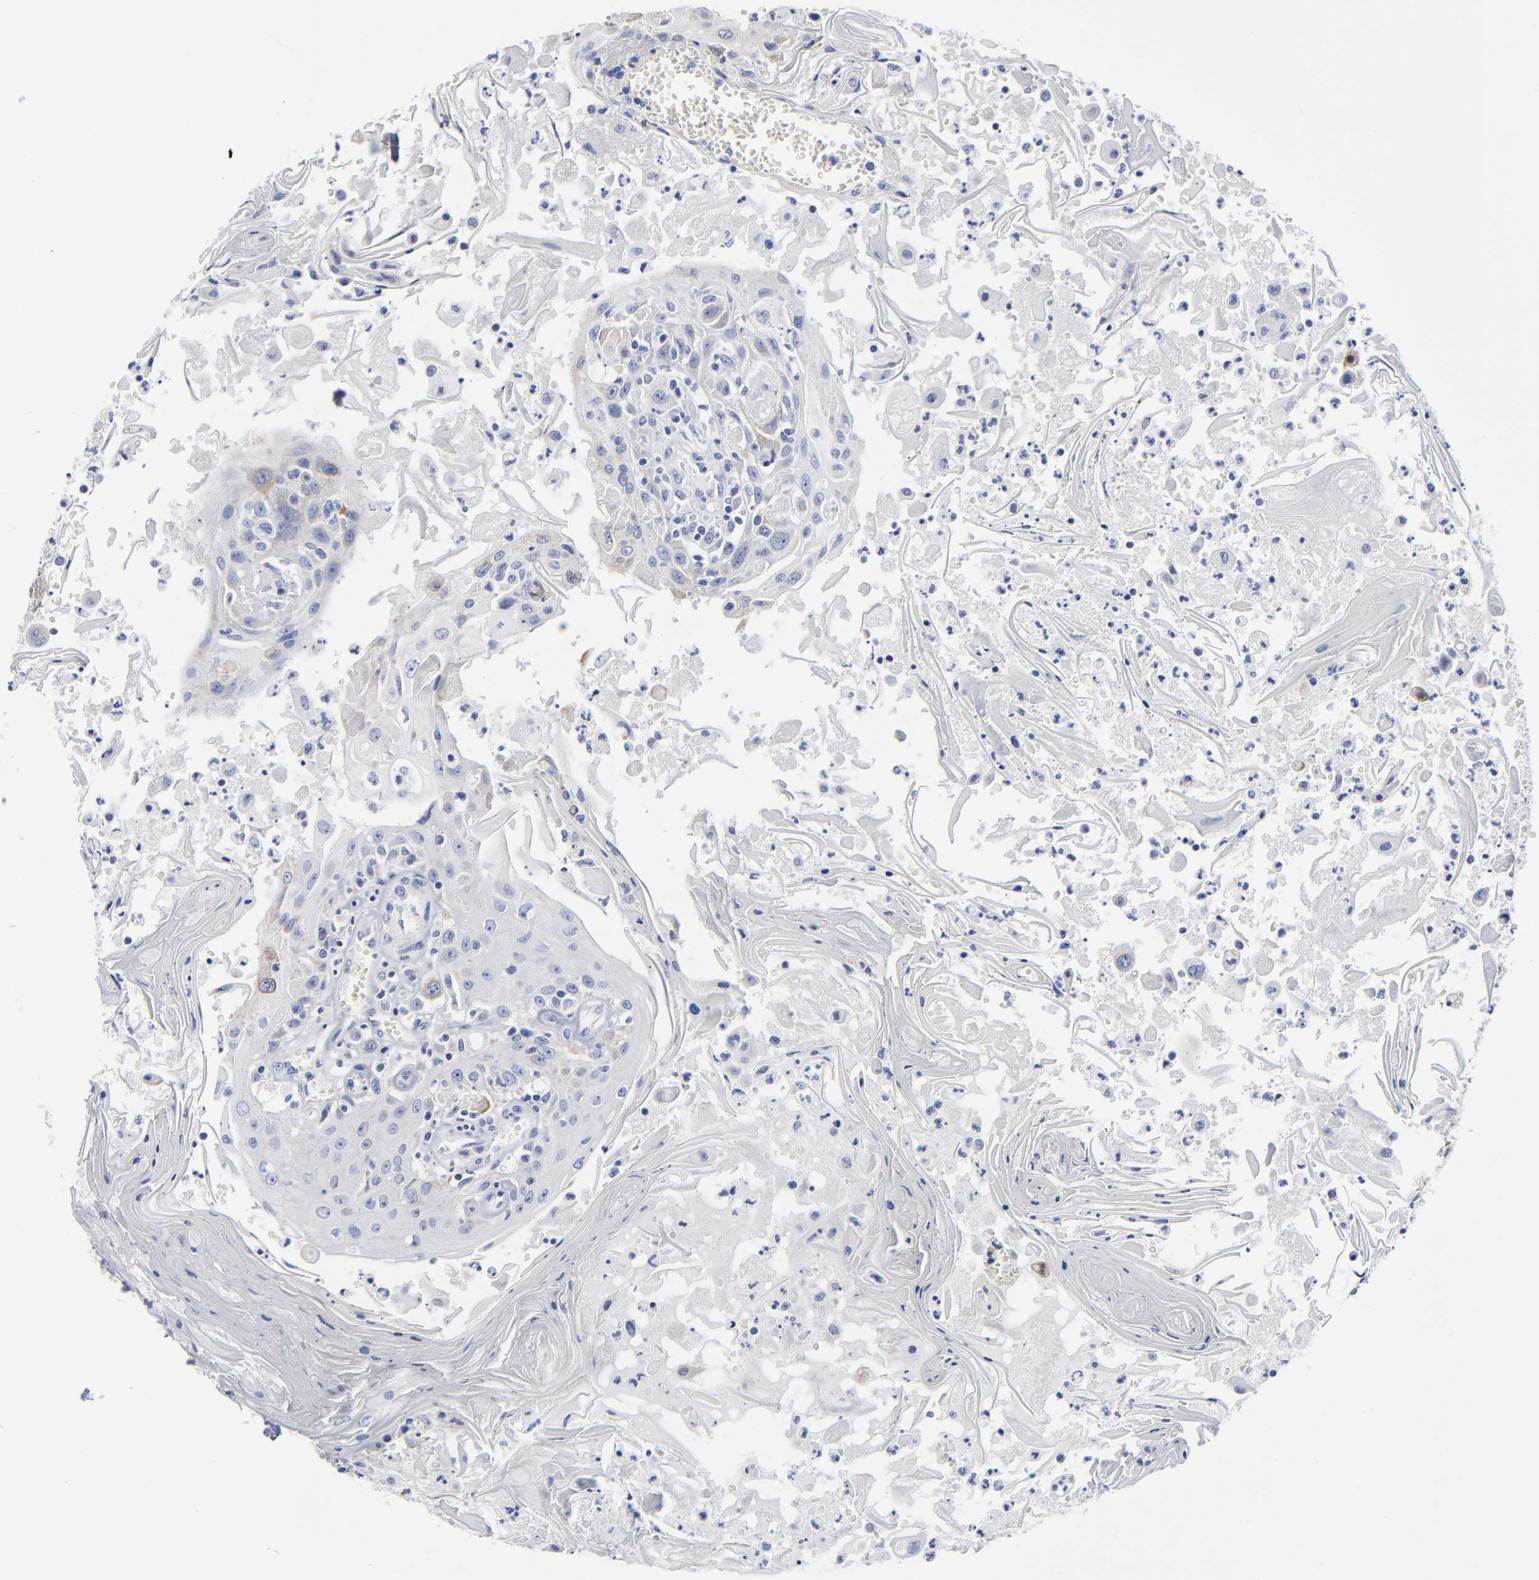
{"staining": {"intensity": "negative", "quantity": "none", "location": "none"}, "tissue": "head and neck cancer", "cell_type": "Tumor cells", "image_type": "cancer", "snomed": [{"axis": "morphology", "description": "Squamous cell carcinoma, NOS"}, {"axis": "topography", "description": "Oral tissue"}, {"axis": "topography", "description": "Head-Neck"}], "caption": "The image reveals no staining of tumor cells in head and neck cancer.", "gene": "PTP4A1", "patient": {"sex": "female", "age": 76}}